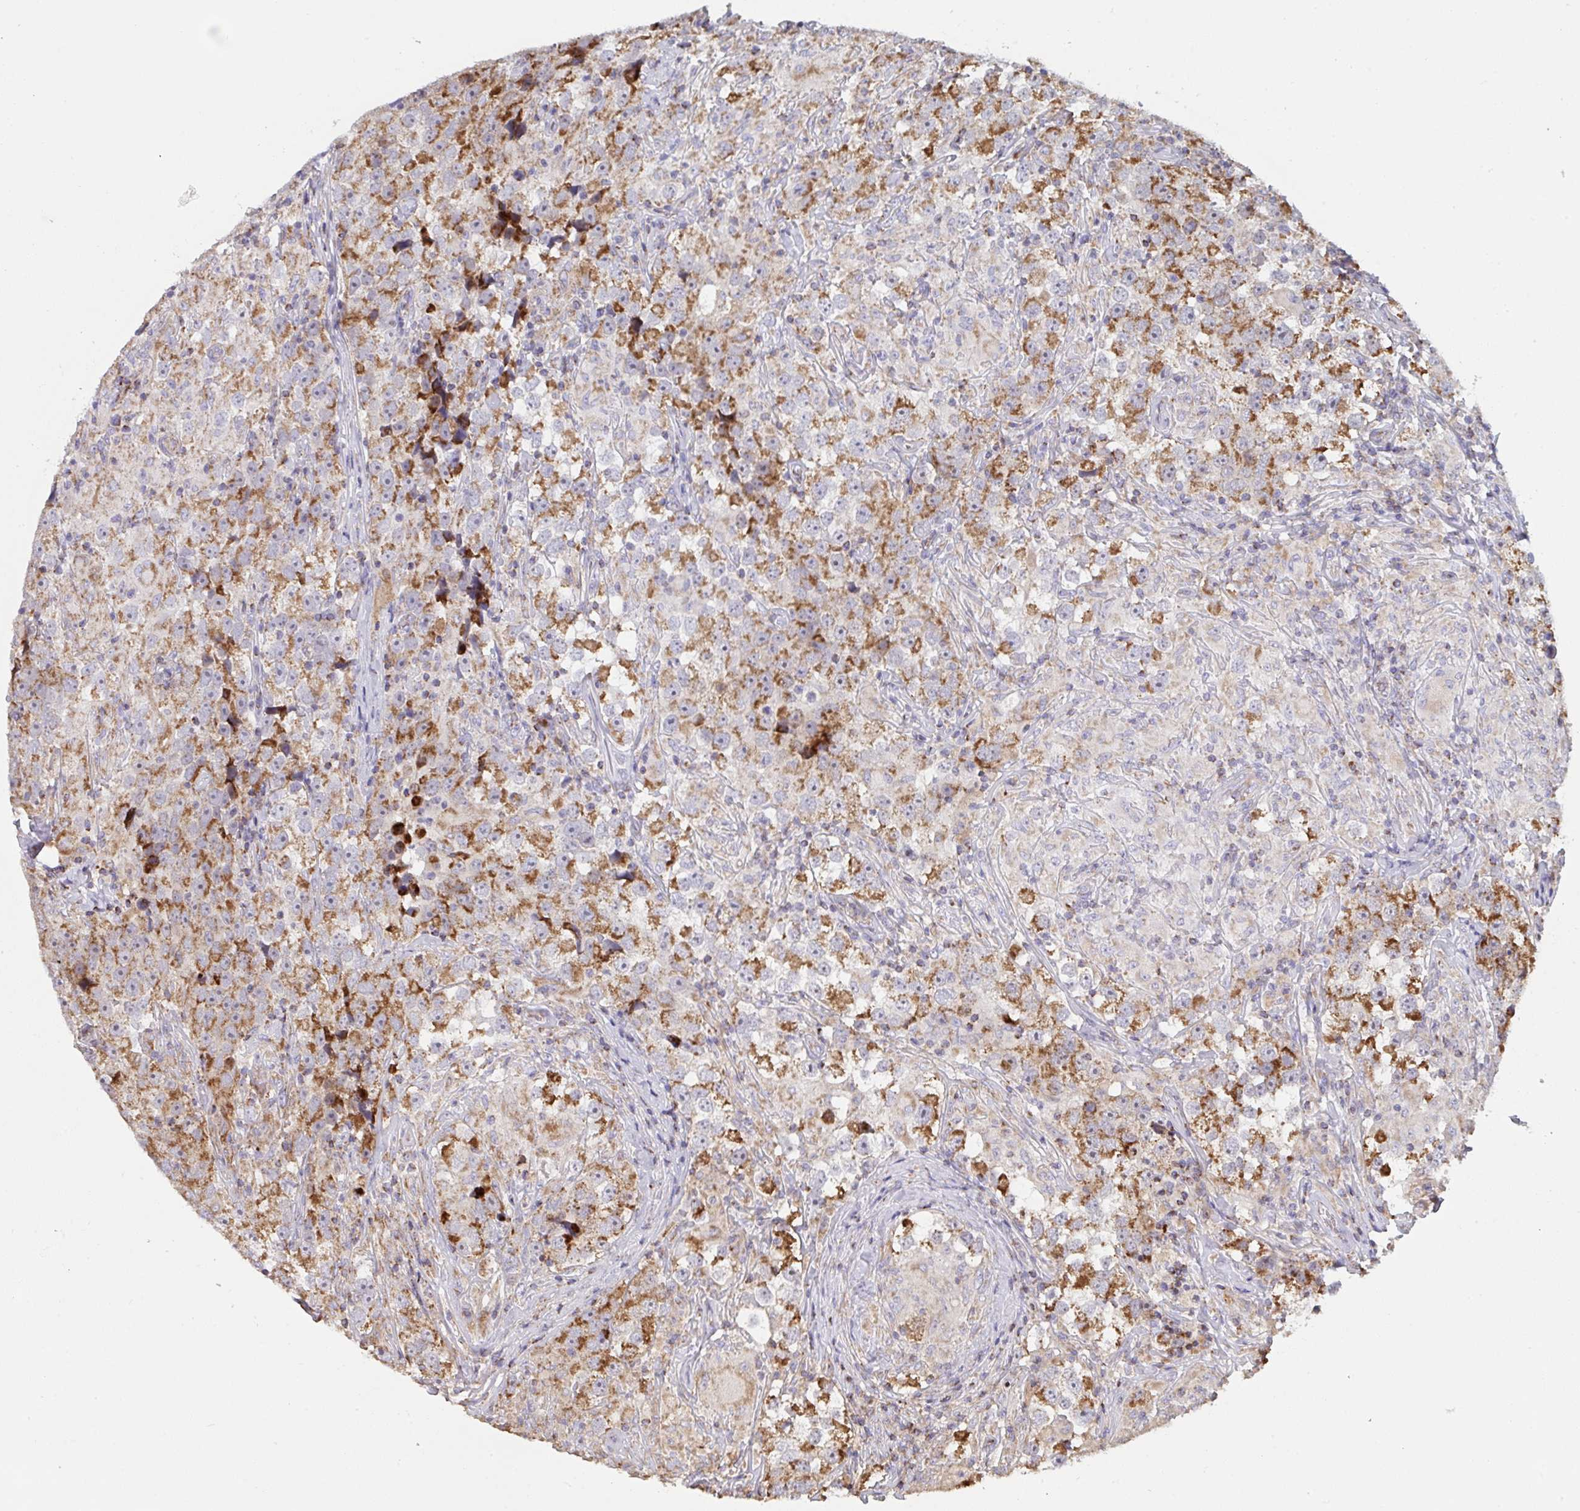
{"staining": {"intensity": "strong", "quantity": "25%-75%", "location": "cytoplasmic/membranous"}, "tissue": "testis cancer", "cell_type": "Tumor cells", "image_type": "cancer", "snomed": [{"axis": "morphology", "description": "Seminoma, NOS"}, {"axis": "topography", "description": "Testis"}], "caption": "DAB (3,3'-diaminobenzidine) immunohistochemical staining of testis cancer displays strong cytoplasmic/membranous protein positivity in about 25%-75% of tumor cells. (Brightfield microscopy of DAB IHC at high magnification).", "gene": "MICOS10", "patient": {"sex": "male", "age": 46}}